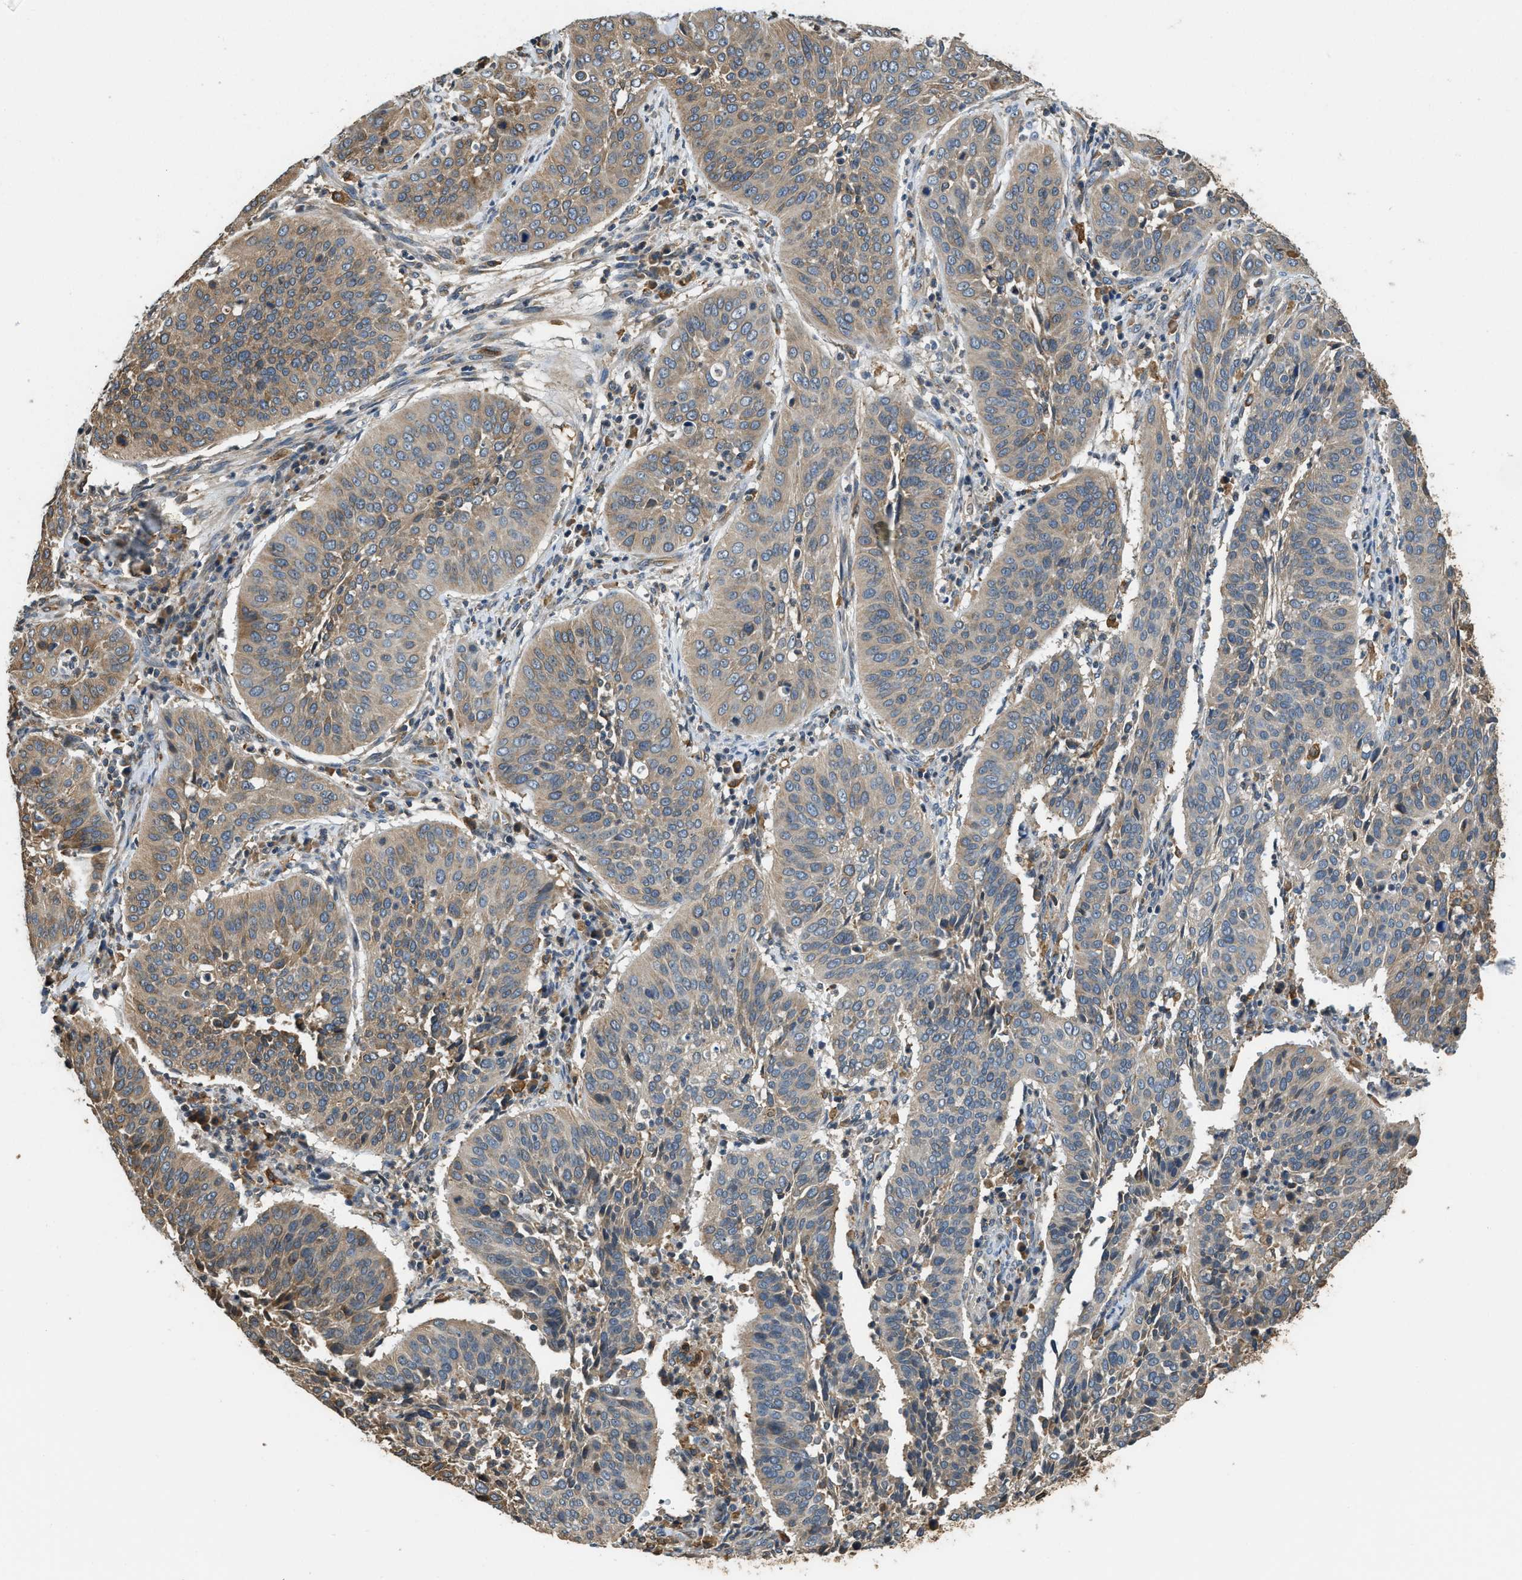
{"staining": {"intensity": "weak", "quantity": ">75%", "location": "cytoplasmic/membranous"}, "tissue": "cervical cancer", "cell_type": "Tumor cells", "image_type": "cancer", "snomed": [{"axis": "morphology", "description": "Normal tissue, NOS"}, {"axis": "morphology", "description": "Squamous cell carcinoma, NOS"}, {"axis": "topography", "description": "Cervix"}], "caption": "Cervical cancer stained with a brown dye reveals weak cytoplasmic/membranous positive expression in approximately >75% of tumor cells.", "gene": "BCAP31", "patient": {"sex": "female", "age": 39}}